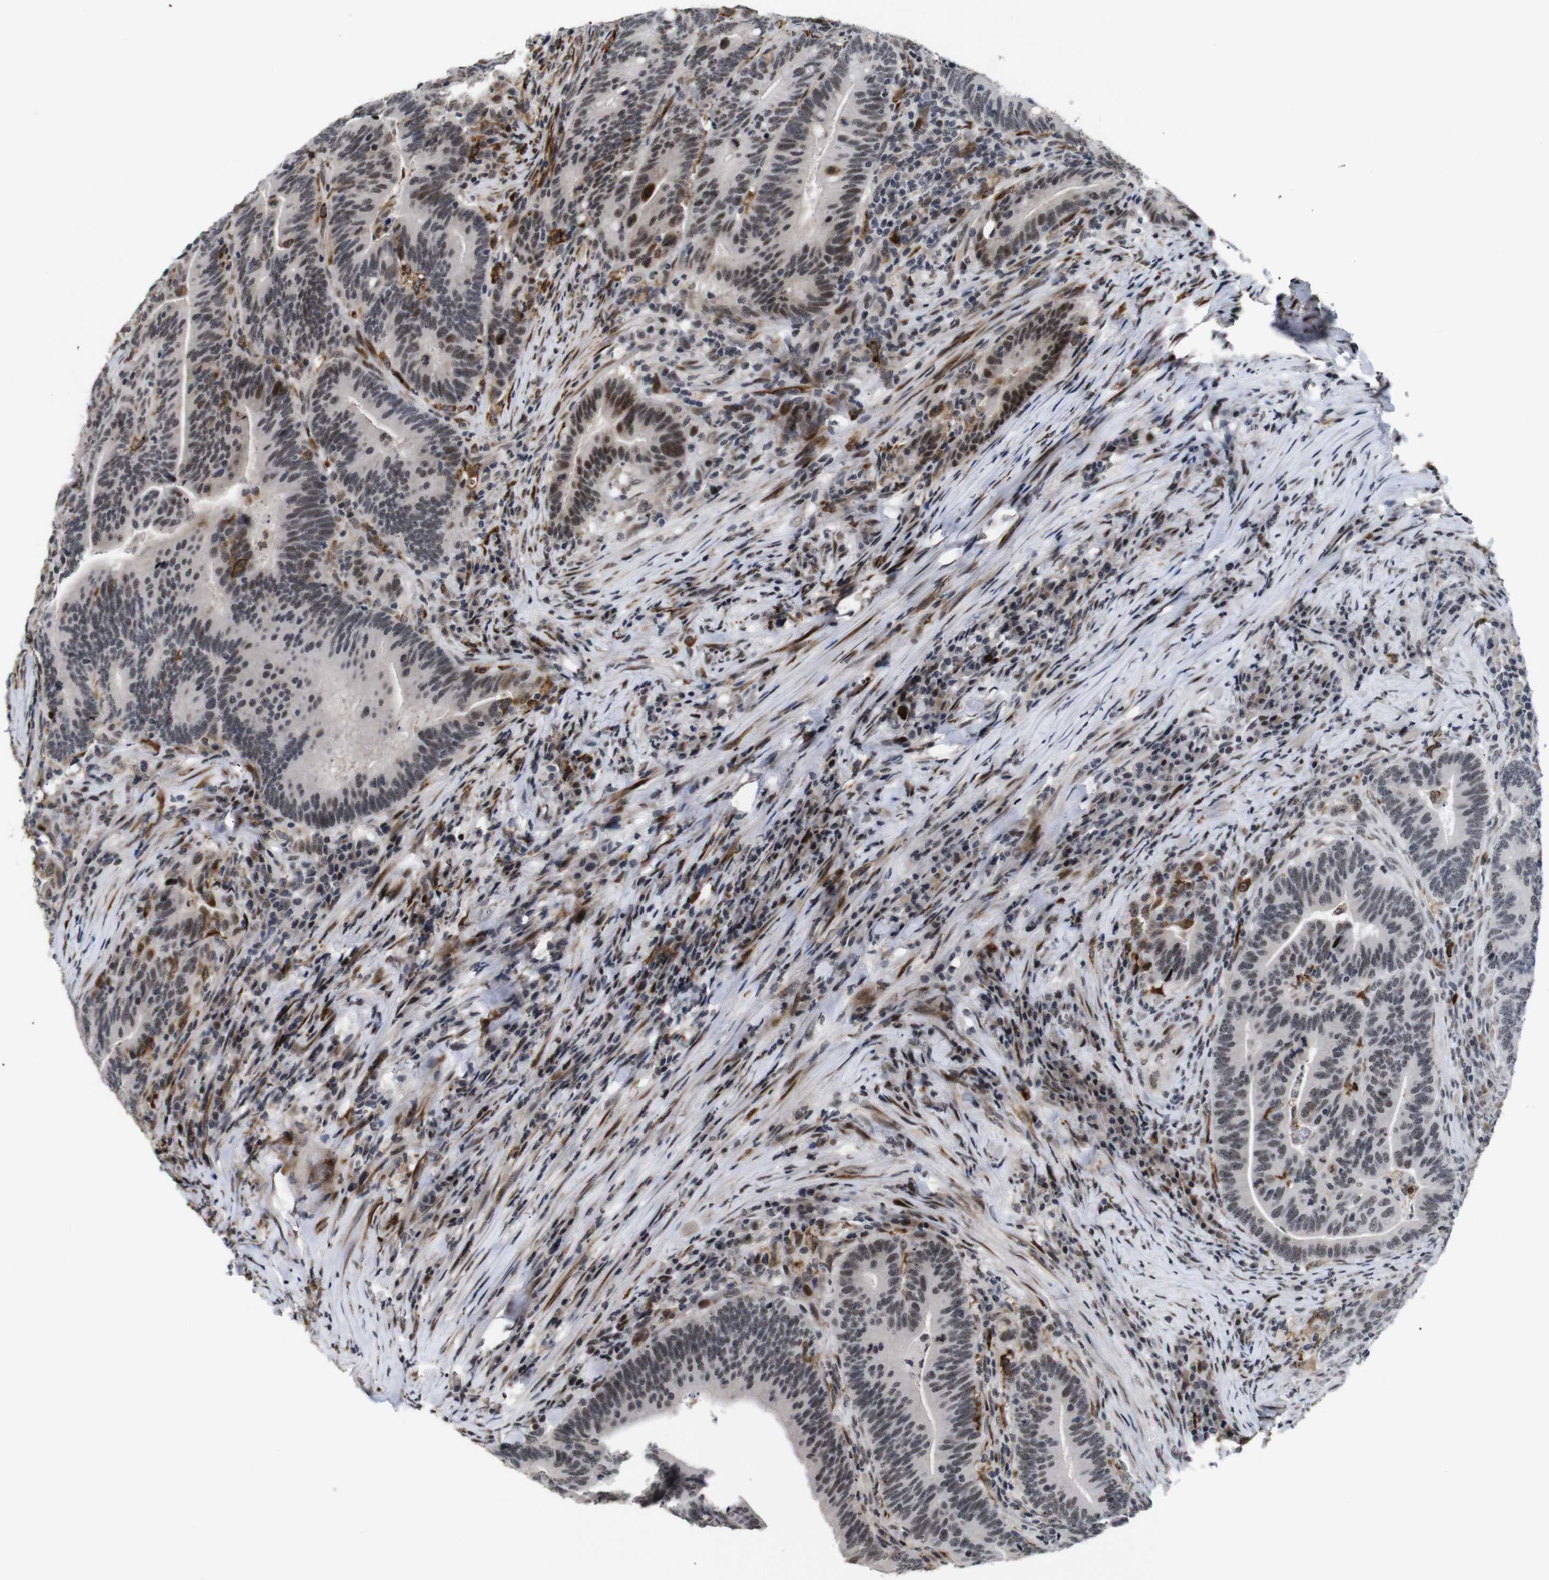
{"staining": {"intensity": "strong", "quantity": "<25%", "location": "nuclear"}, "tissue": "colorectal cancer", "cell_type": "Tumor cells", "image_type": "cancer", "snomed": [{"axis": "morphology", "description": "Normal tissue, NOS"}, {"axis": "morphology", "description": "Adenocarcinoma, NOS"}, {"axis": "topography", "description": "Colon"}], "caption": "Strong nuclear positivity for a protein is identified in approximately <25% of tumor cells of colorectal cancer using immunohistochemistry (IHC).", "gene": "EIF4G1", "patient": {"sex": "female", "age": 66}}